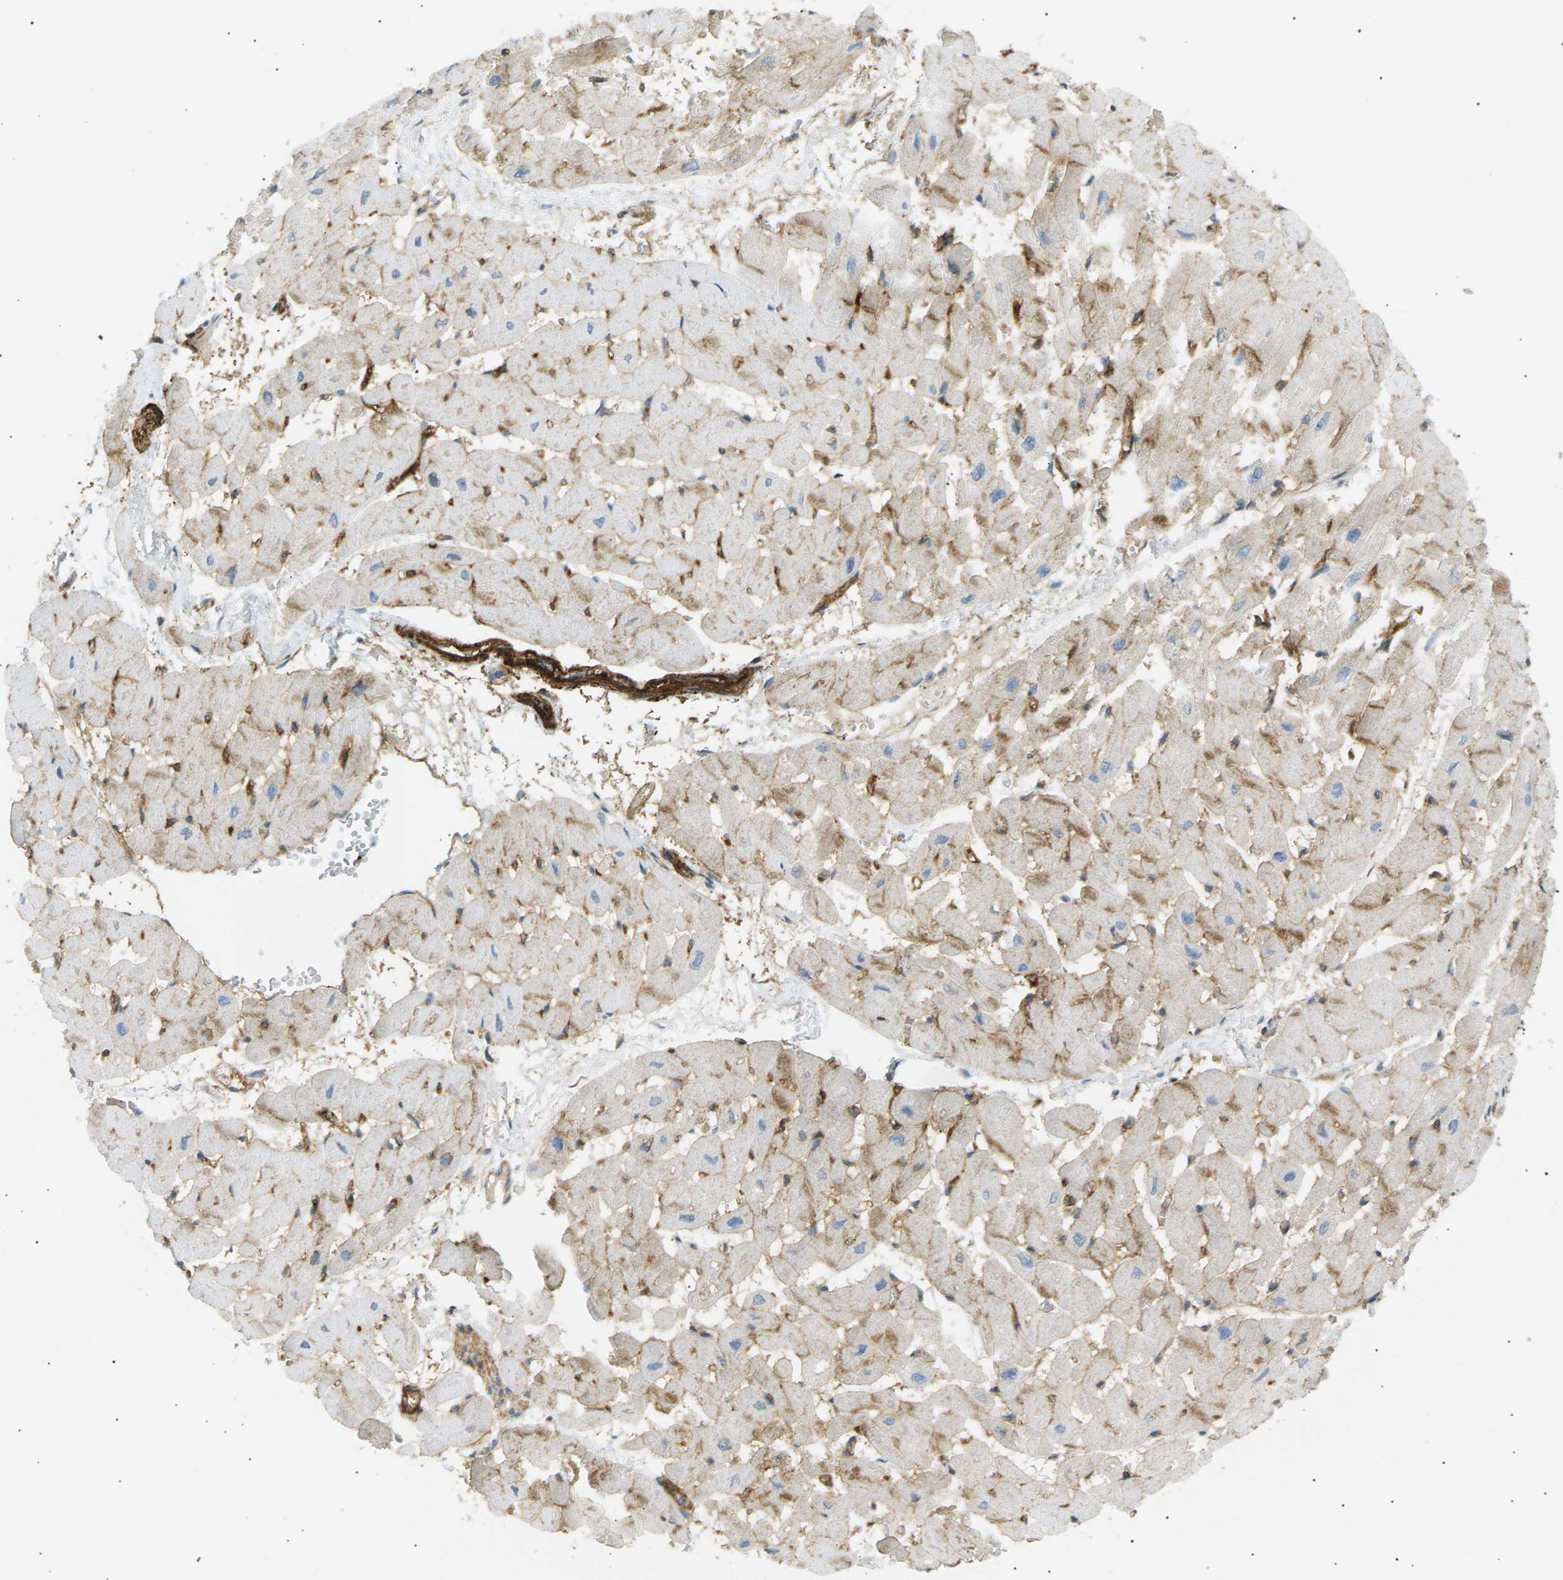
{"staining": {"intensity": "moderate", "quantity": "25%-75%", "location": "cytoplasmic/membranous"}, "tissue": "heart muscle", "cell_type": "Cardiomyocytes", "image_type": "normal", "snomed": [{"axis": "morphology", "description": "Normal tissue, NOS"}, {"axis": "topography", "description": "Heart"}], "caption": "High-power microscopy captured an immunohistochemistry (IHC) micrograph of normal heart muscle, revealing moderate cytoplasmic/membranous expression in about 25%-75% of cardiomyocytes. (brown staining indicates protein expression, while blue staining denotes nuclei).", "gene": "ATP2B4", "patient": {"sex": "male", "age": 45}}